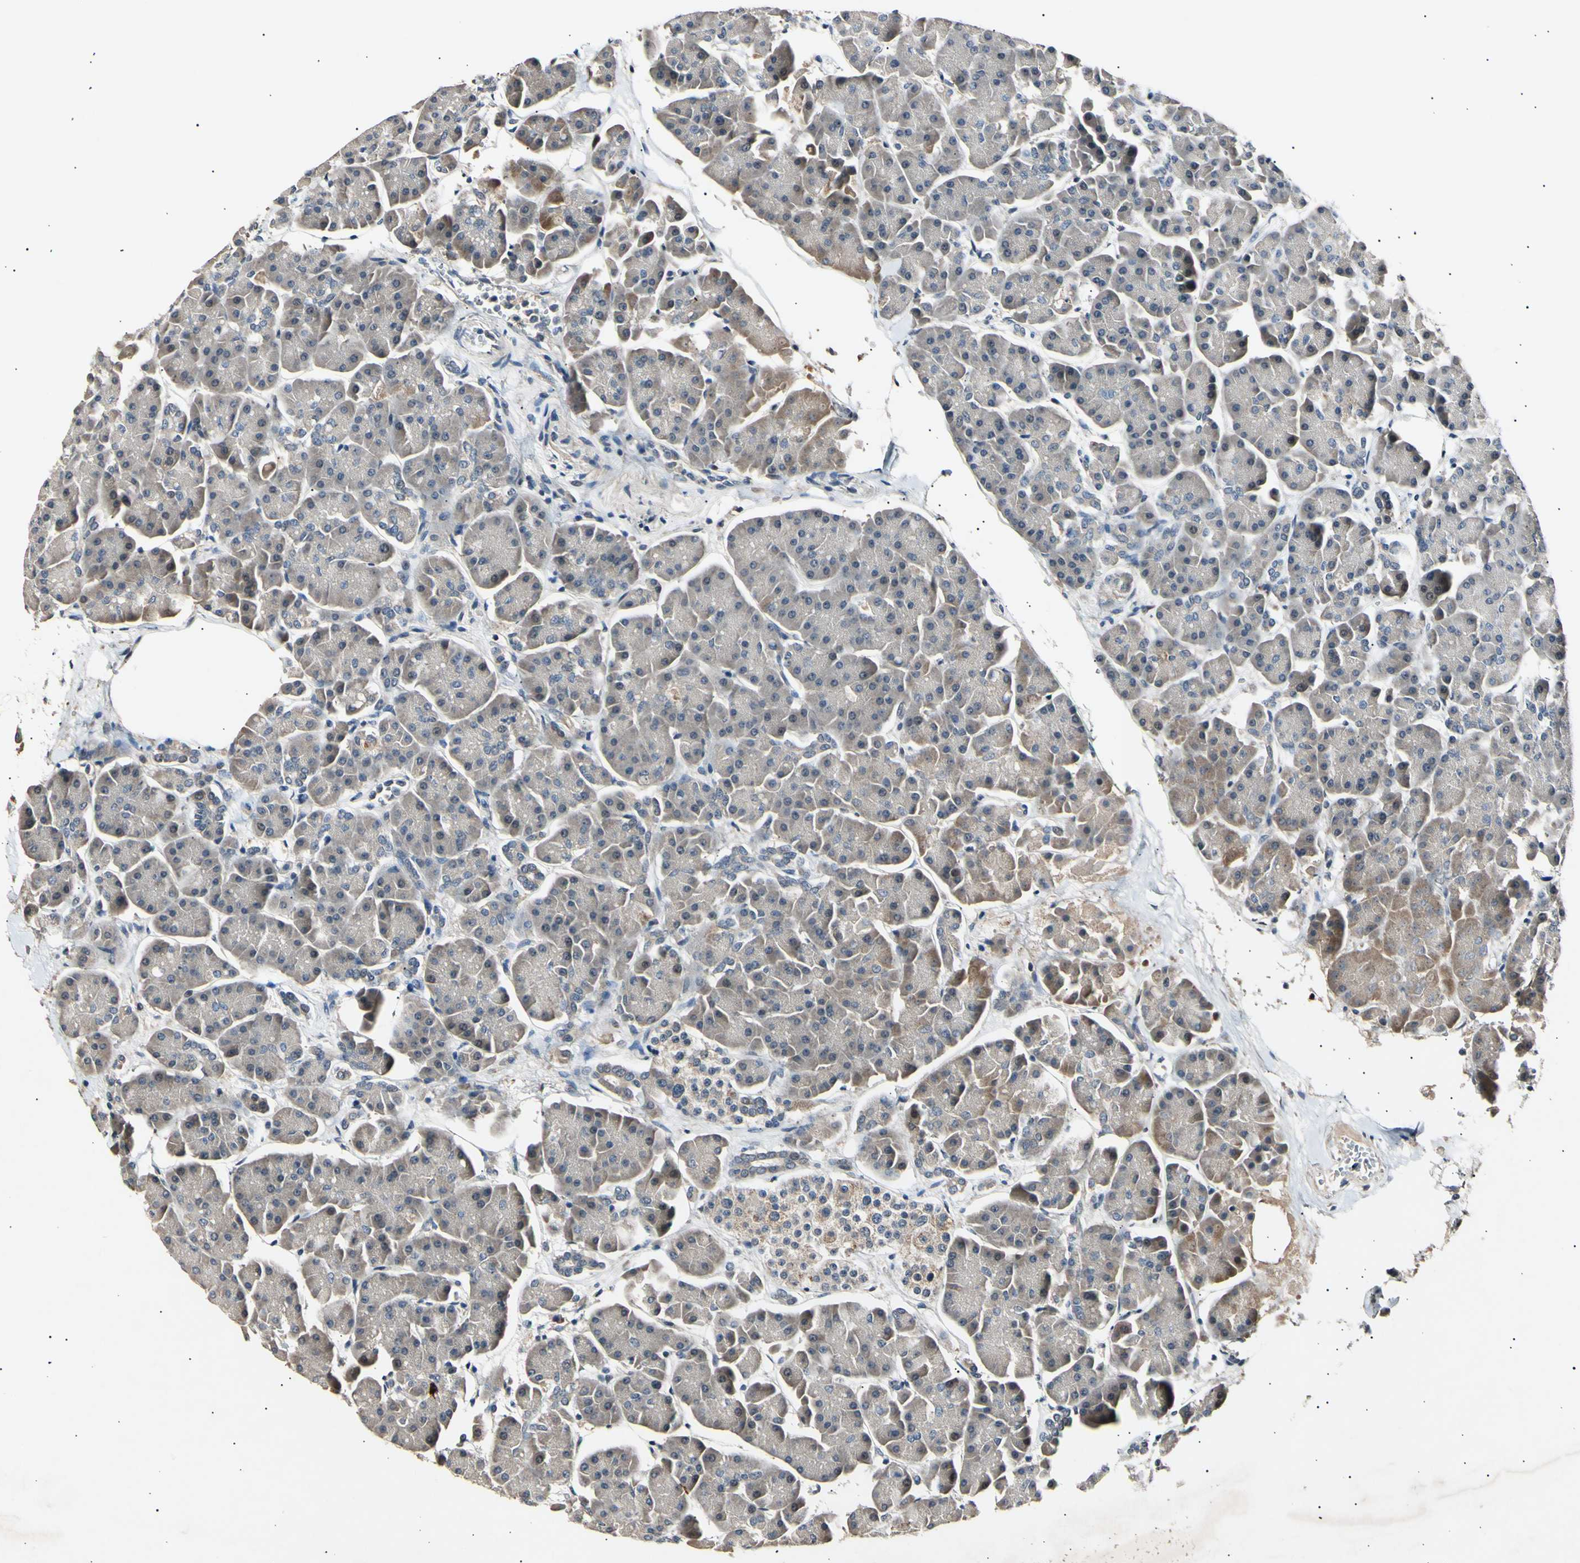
{"staining": {"intensity": "moderate", "quantity": "<25%", "location": "cytoplasmic/membranous"}, "tissue": "pancreas", "cell_type": "Exocrine glandular cells", "image_type": "normal", "snomed": [{"axis": "morphology", "description": "Normal tissue, NOS"}, {"axis": "topography", "description": "Pancreas"}], "caption": "Normal pancreas reveals moderate cytoplasmic/membranous positivity in about <25% of exocrine glandular cells (Brightfield microscopy of DAB IHC at high magnification)..", "gene": "ADCY3", "patient": {"sex": "female", "age": 70}}